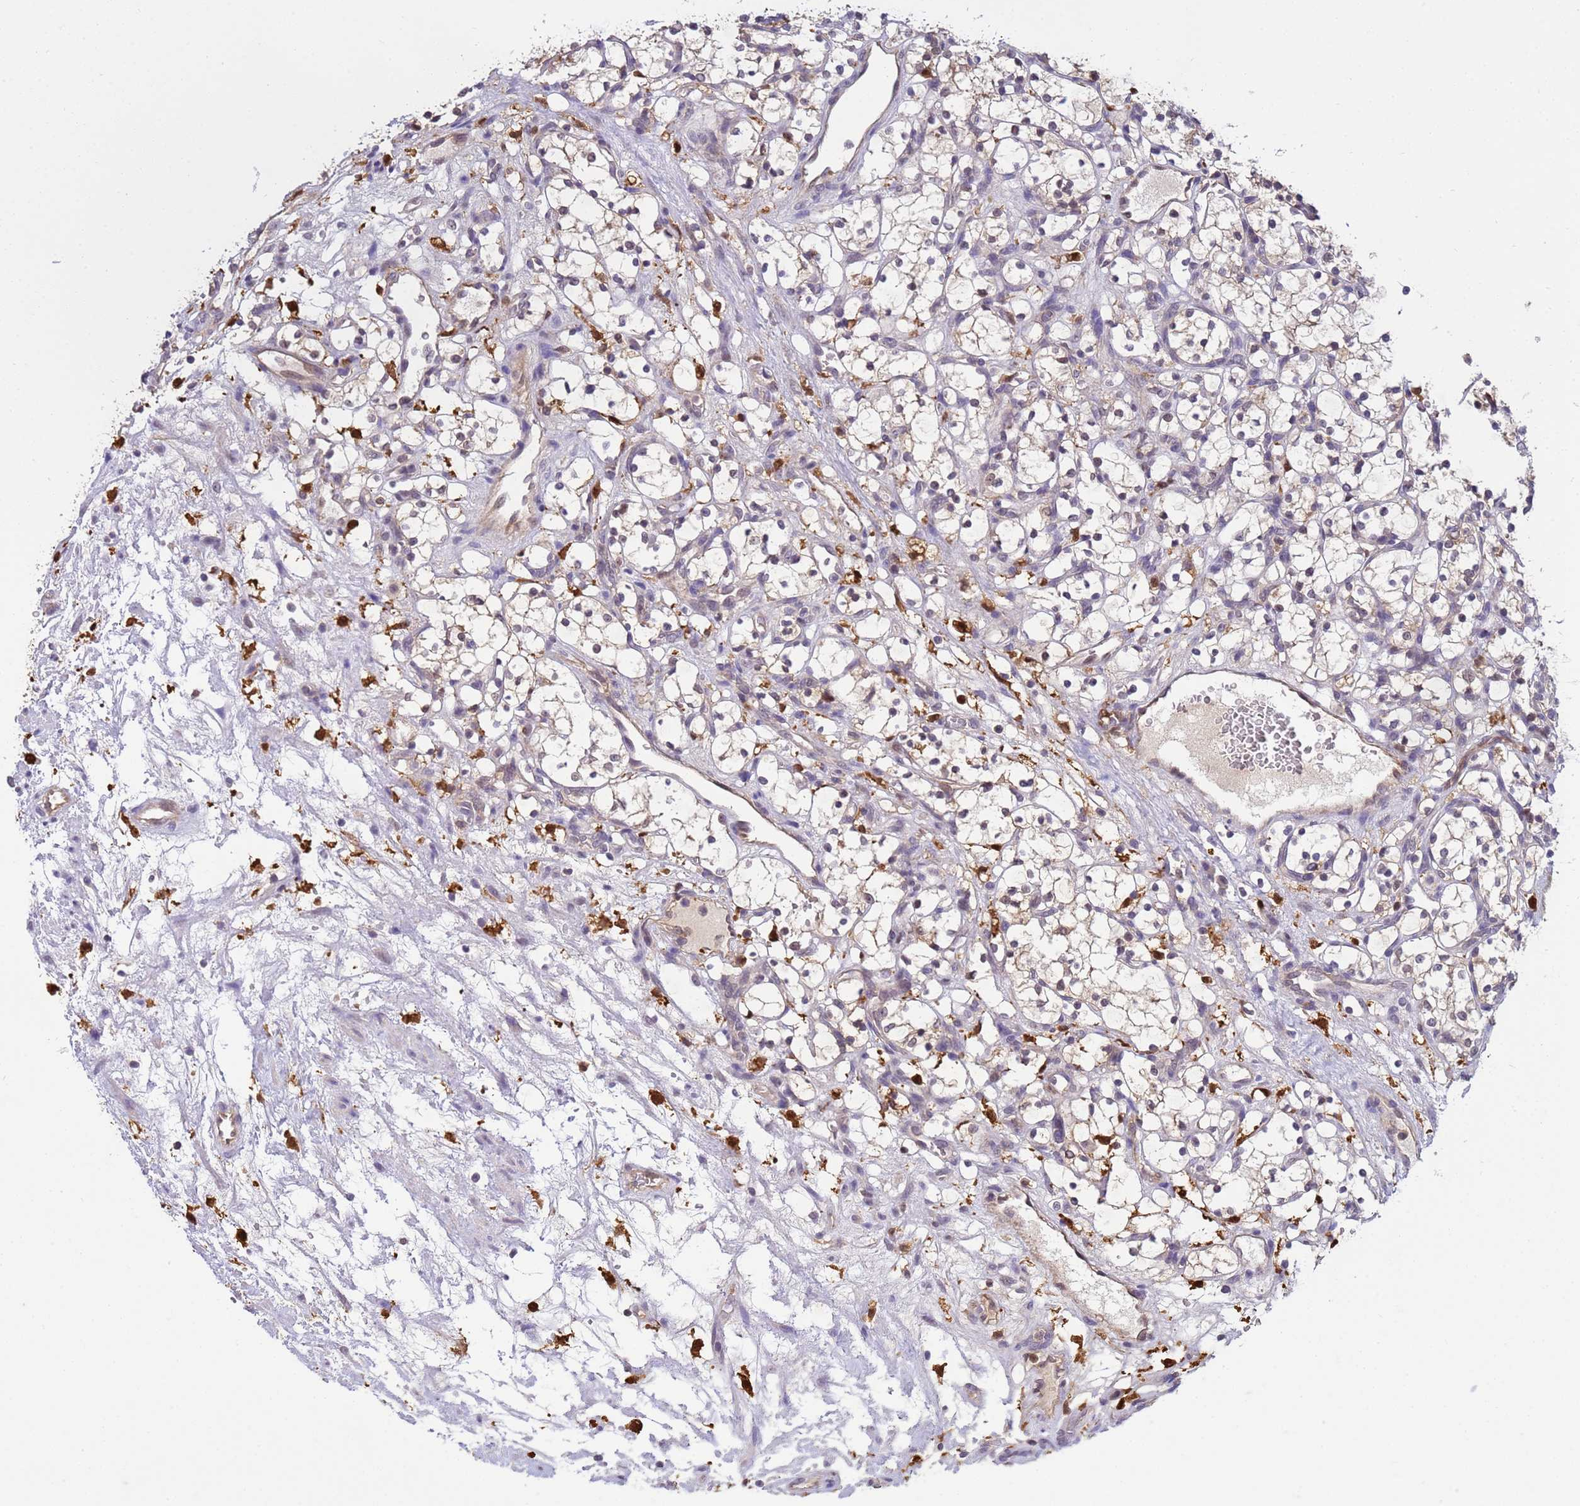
{"staining": {"intensity": "negative", "quantity": "none", "location": "none"}, "tissue": "renal cancer", "cell_type": "Tumor cells", "image_type": "cancer", "snomed": [{"axis": "morphology", "description": "Adenocarcinoma, NOS"}, {"axis": "topography", "description": "Kidney"}], "caption": "Tumor cells are negative for brown protein staining in adenocarcinoma (renal).", "gene": "NPEPPS", "patient": {"sex": "female", "age": 69}}